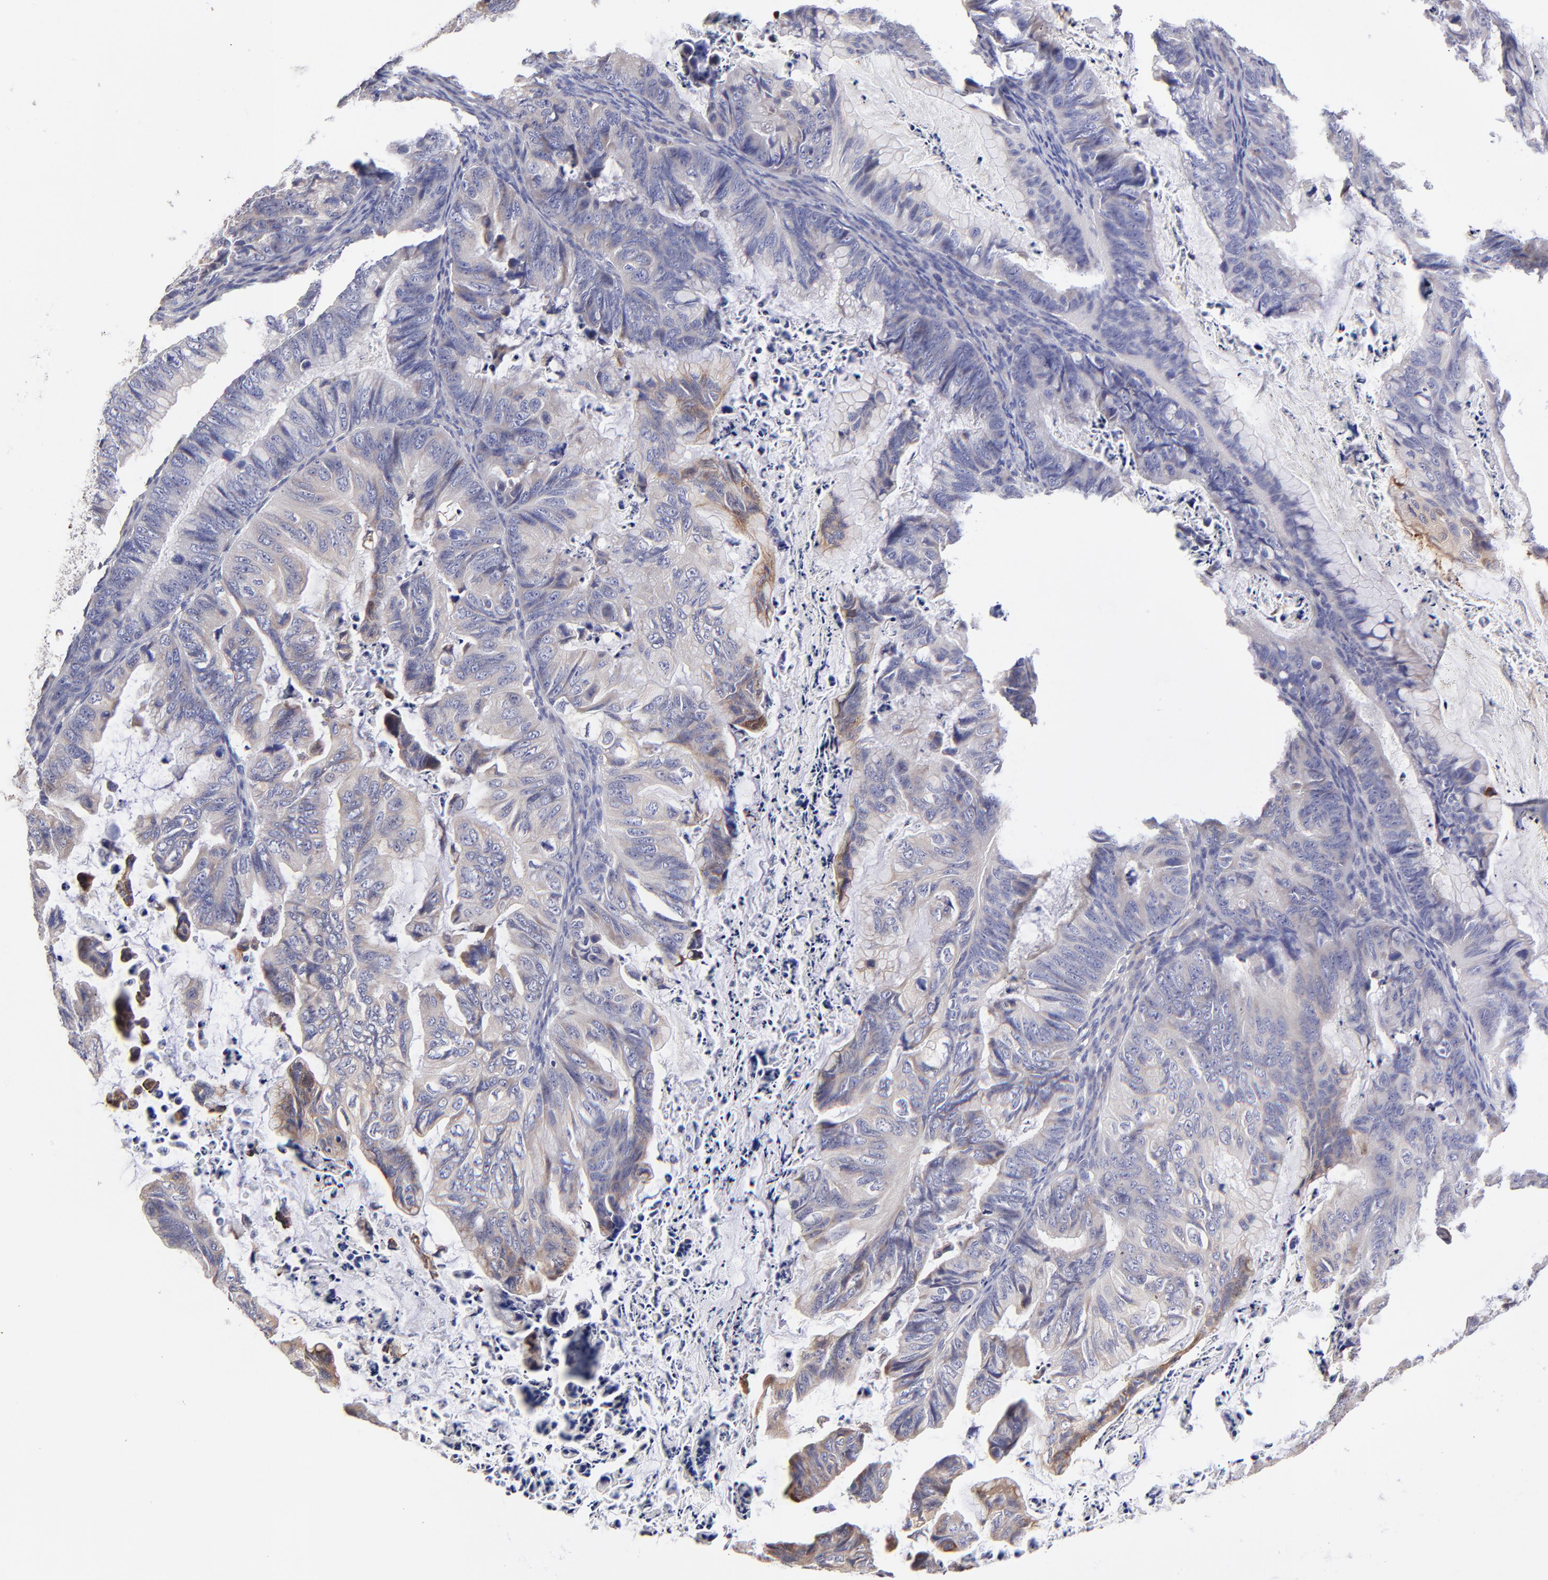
{"staining": {"intensity": "weak", "quantity": "25%-75%", "location": "cytoplasmic/membranous"}, "tissue": "ovarian cancer", "cell_type": "Tumor cells", "image_type": "cancer", "snomed": [{"axis": "morphology", "description": "Cystadenocarcinoma, mucinous, NOS"}, {"axis": "topography", "description": "Ovary"}], "caption": "Protein analysis of ovarian cancer (mucinous cystadenocarcinoma) tissue reveals weak cytoplasmic/membranous expression in approximately 25%-75% of tumor cells. (Brightfield microscopy of DAB IHC at high magnification).", "gene": "GCSAM", "patient": {"sex": "female", "age": 36}}